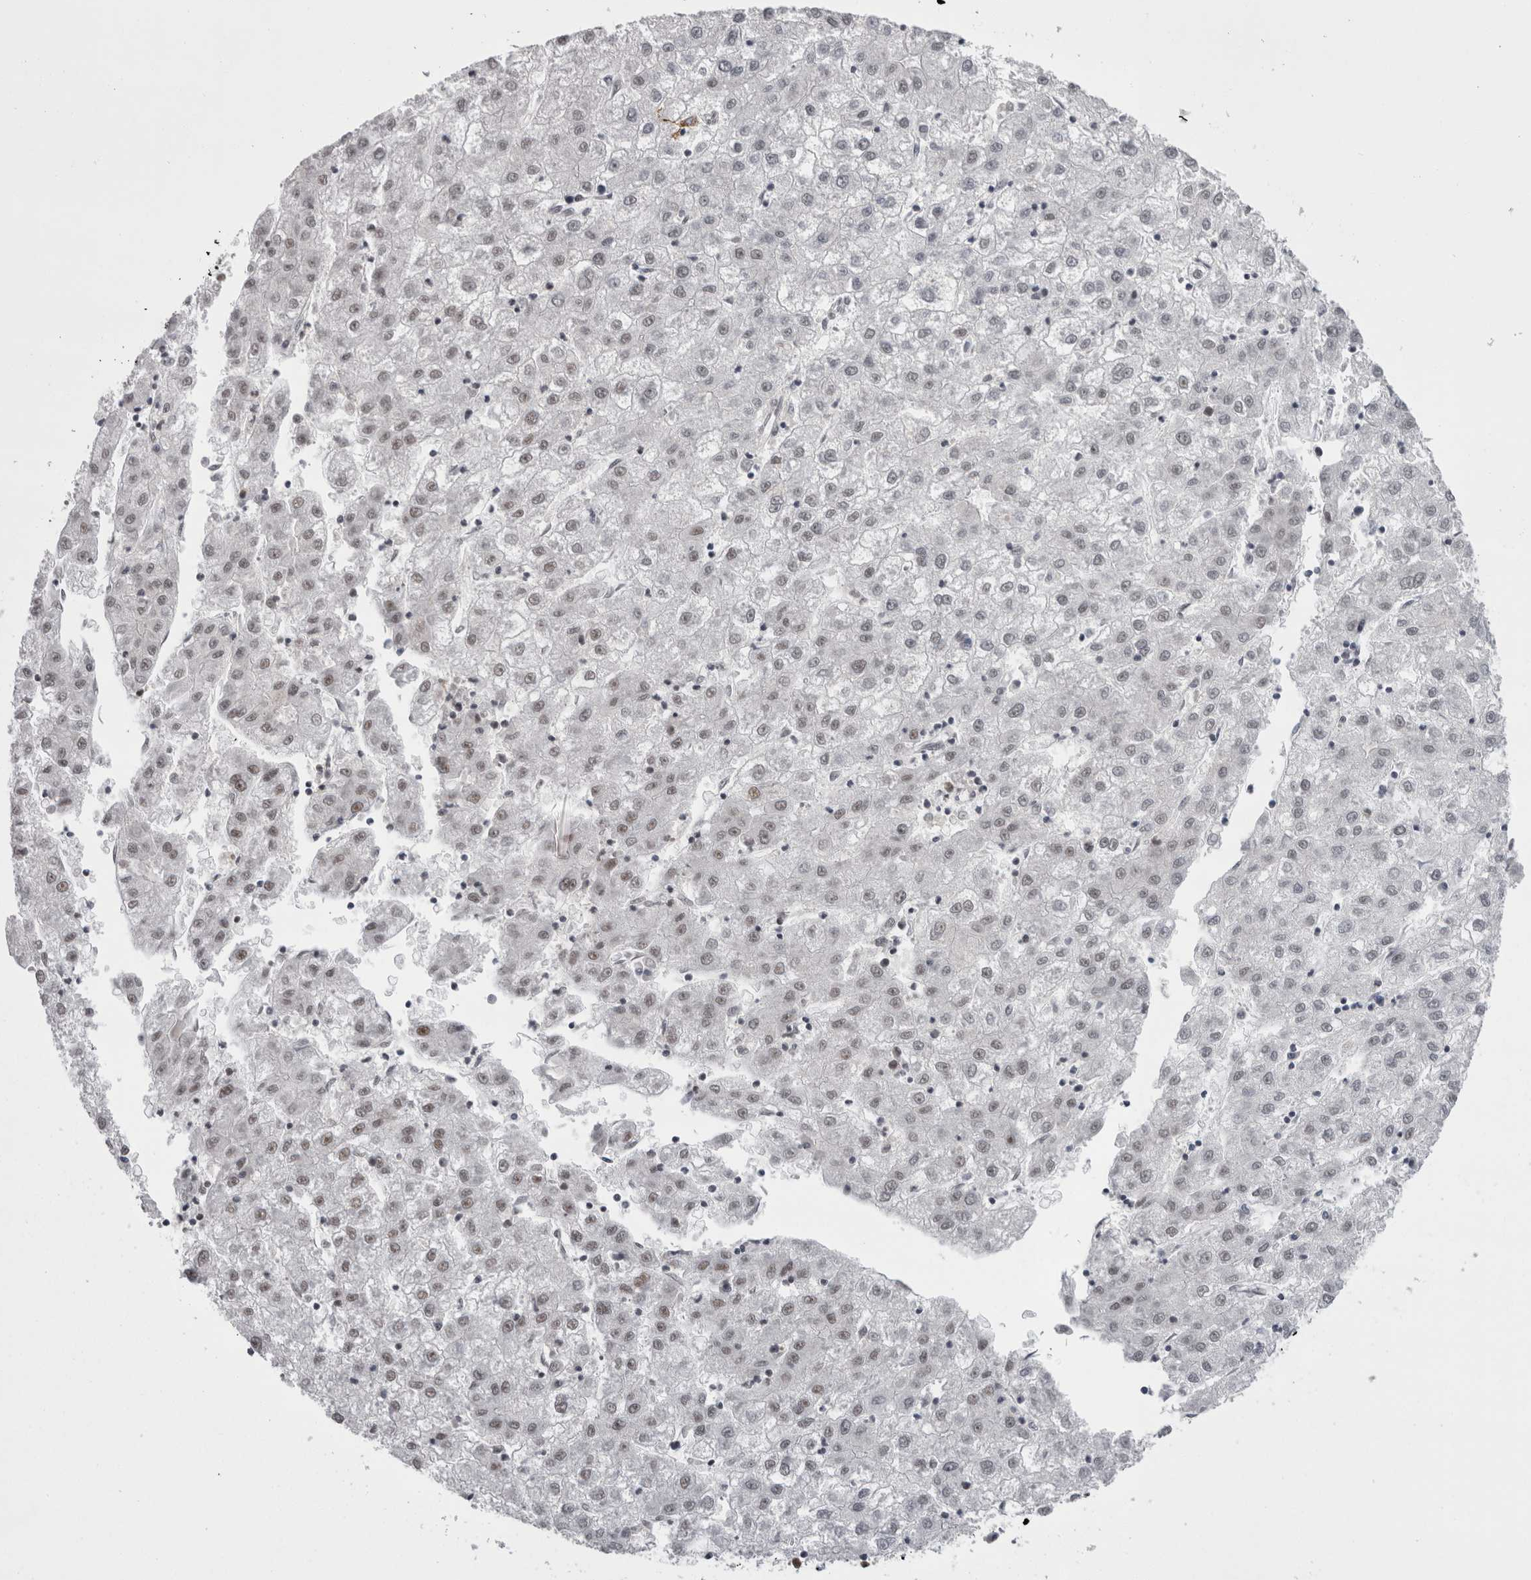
{"staining": {"intensity": "weak", "quantity": "<25%", "location": "nuclear"}, "tissue": "liver cancer", "cell_type": "Tumor cells", "image_type": "cancer", "snomed": [{"axis": "morphology", "description": "Carcinoma, Hepatocellular, NOS"}, {"axis": "topography", "description": "Liver"}], "caption": "Immunohistochemistry (IHC) of liver hepatocellular carcinoma shows no staining in tumor cells.", "gene": "SNRNP40", "patient": {"sex": "male", "age": 72}}